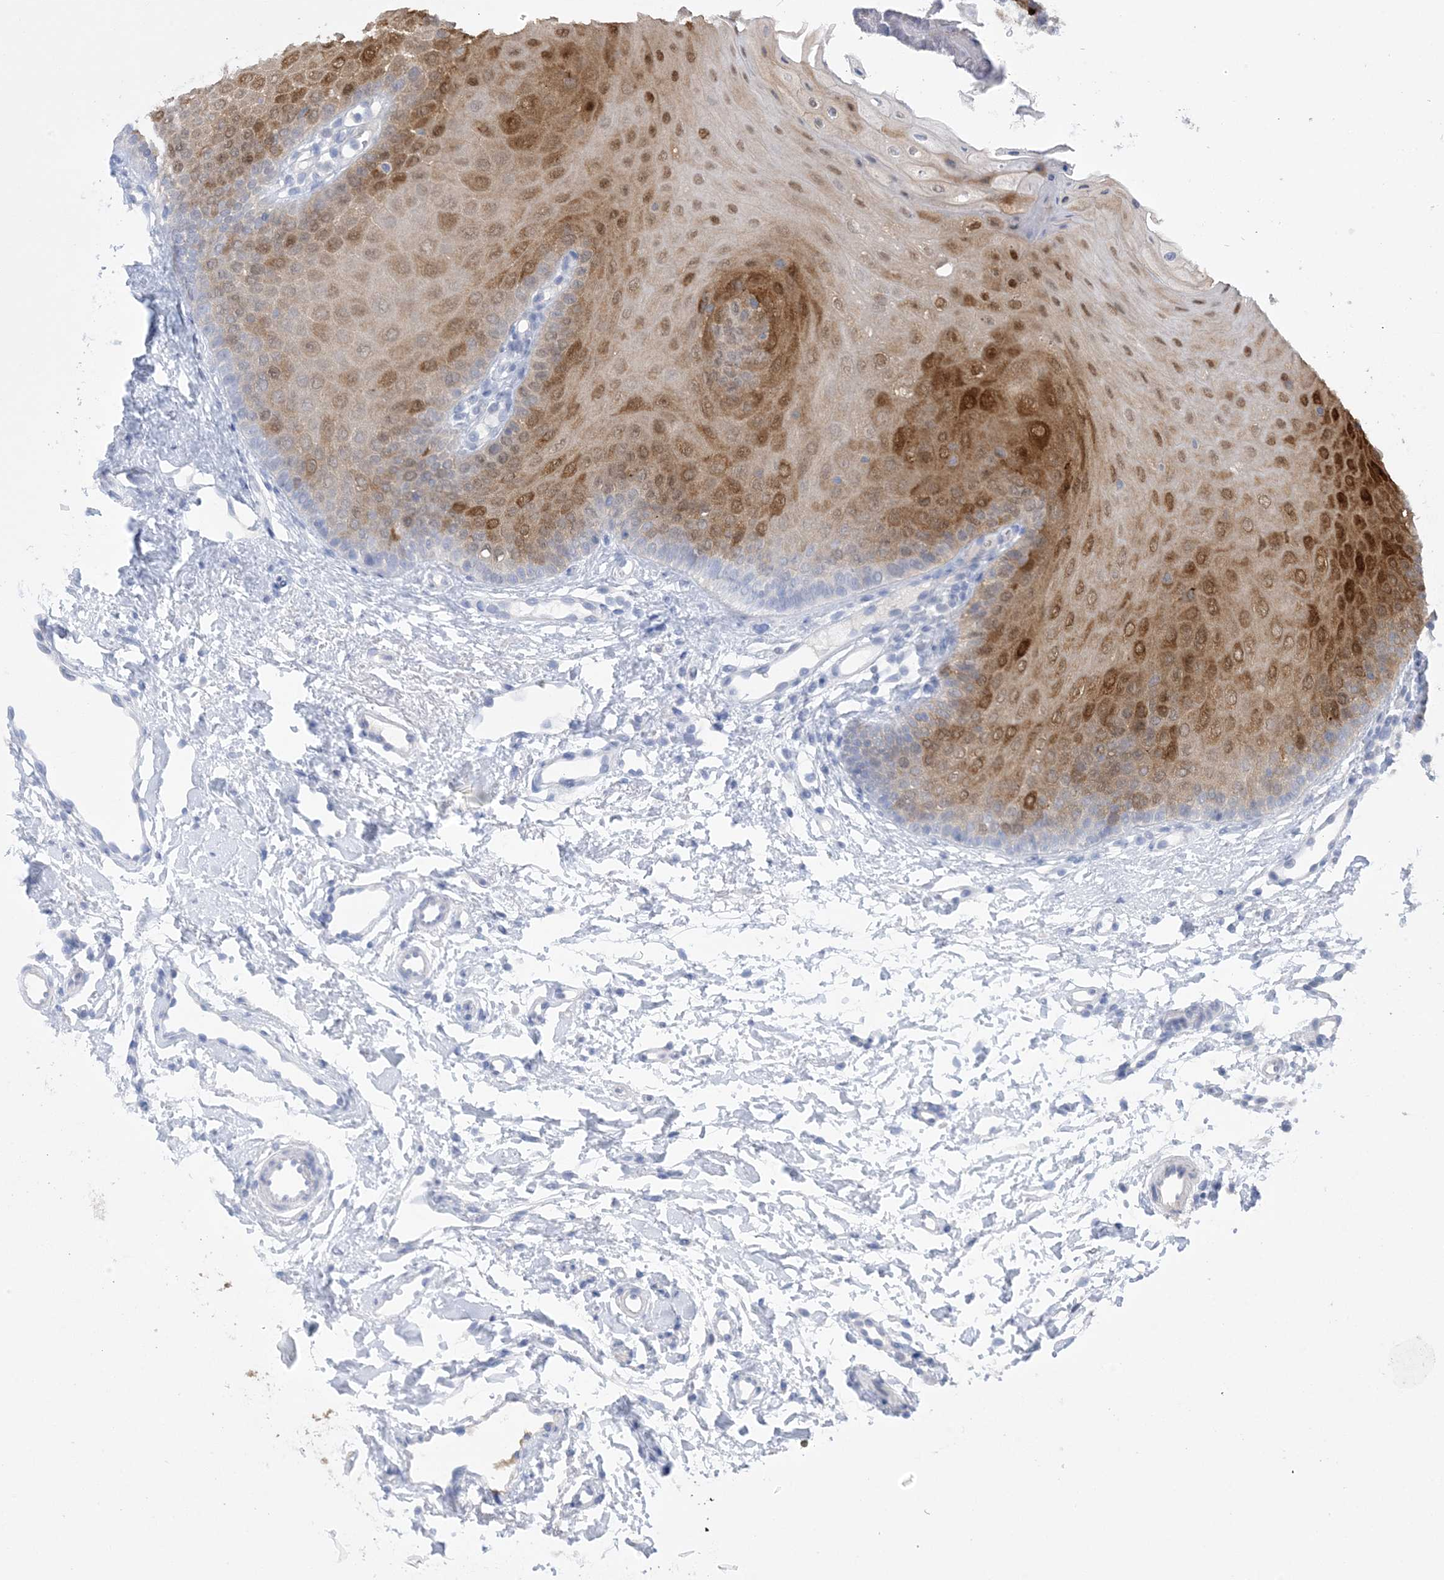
{"staining": {"intensity": "moderate", "quantity": "25%-75%", "location": "cytoplasmic/membranous,nuclear"}, "tissue": "oral mucosa", "cell_type": "Squamous epithelial cells", "image_type": "normal", "snomed": [{"axis": "morphology", "description": "Normal tissue, NOS"}, {"axis": "topography", "description": "Oral tissue"}], "caption": "Immunohistochemical staining of unremarkable human oral mucosa displays moderate cytoplasmic/membranous,nuclear protein staining in about 25%-75% of squamous epithelial cells. The staining is performed using DAB brown chromogen to label protein expression. The nuclei are counter-stained blue using hematoxylin.", "gene": "HMGCS1", "patient": {"sex": "female", "age": 68}}